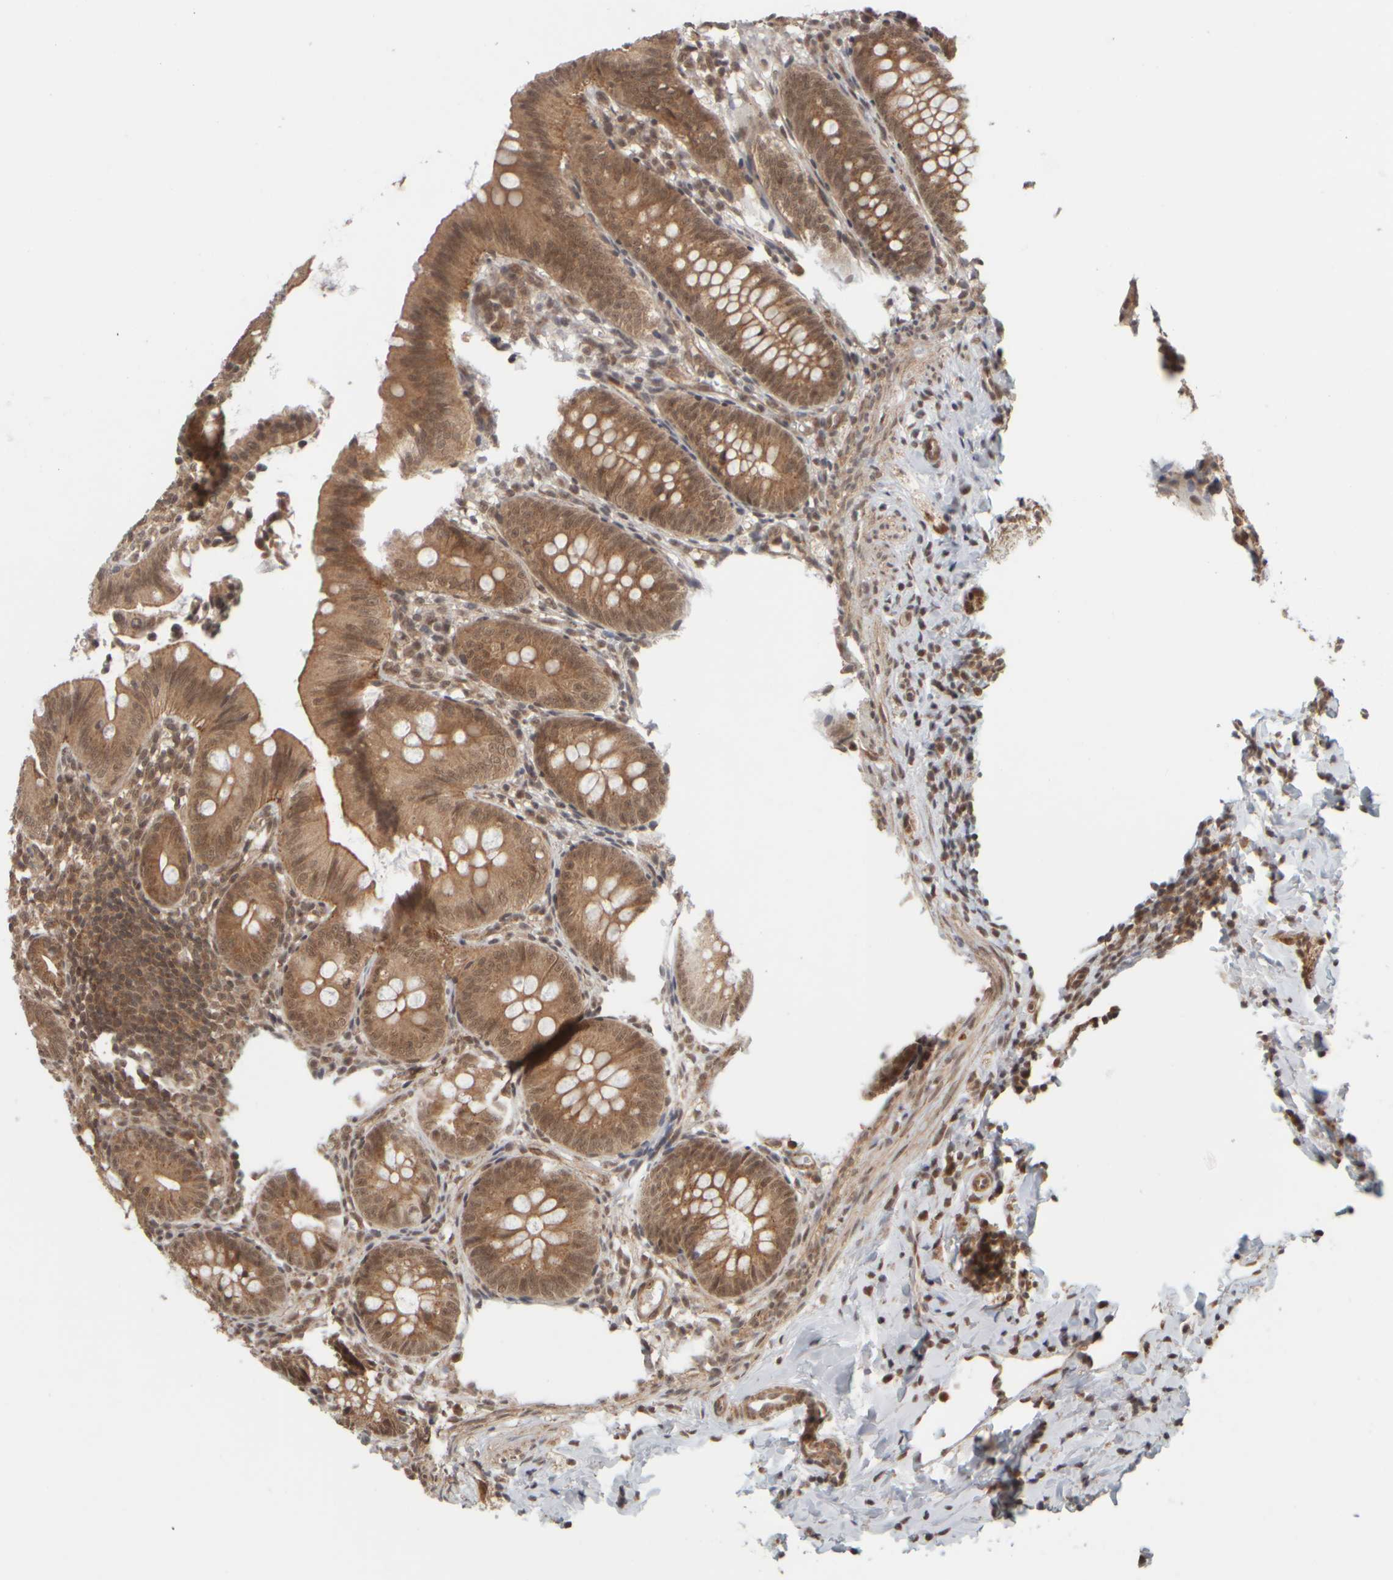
{"staining": {"intensity": "moderate", "quantity": ">75%", "location": "cytoplasmic/membranous,nuclear"}, "tissue": "appendix", "cell_type": "Glandular cells", "image_type": "normal", "snomed": [{"axis": "morphology", "description": "Normal tissue, NOS"}, {"axis": "topography", "description": "Appendix"}], "caption": "Immunohistochemistry image of unremarkable appendix stained for a protein (brown), which exhibits medium levels of moderate cytoplasmic/membranous,nuclear positivity in approximately >75% of glandular cells.", "gene": "SYNRG", "patient": {"sex": "male", "age": 1}}